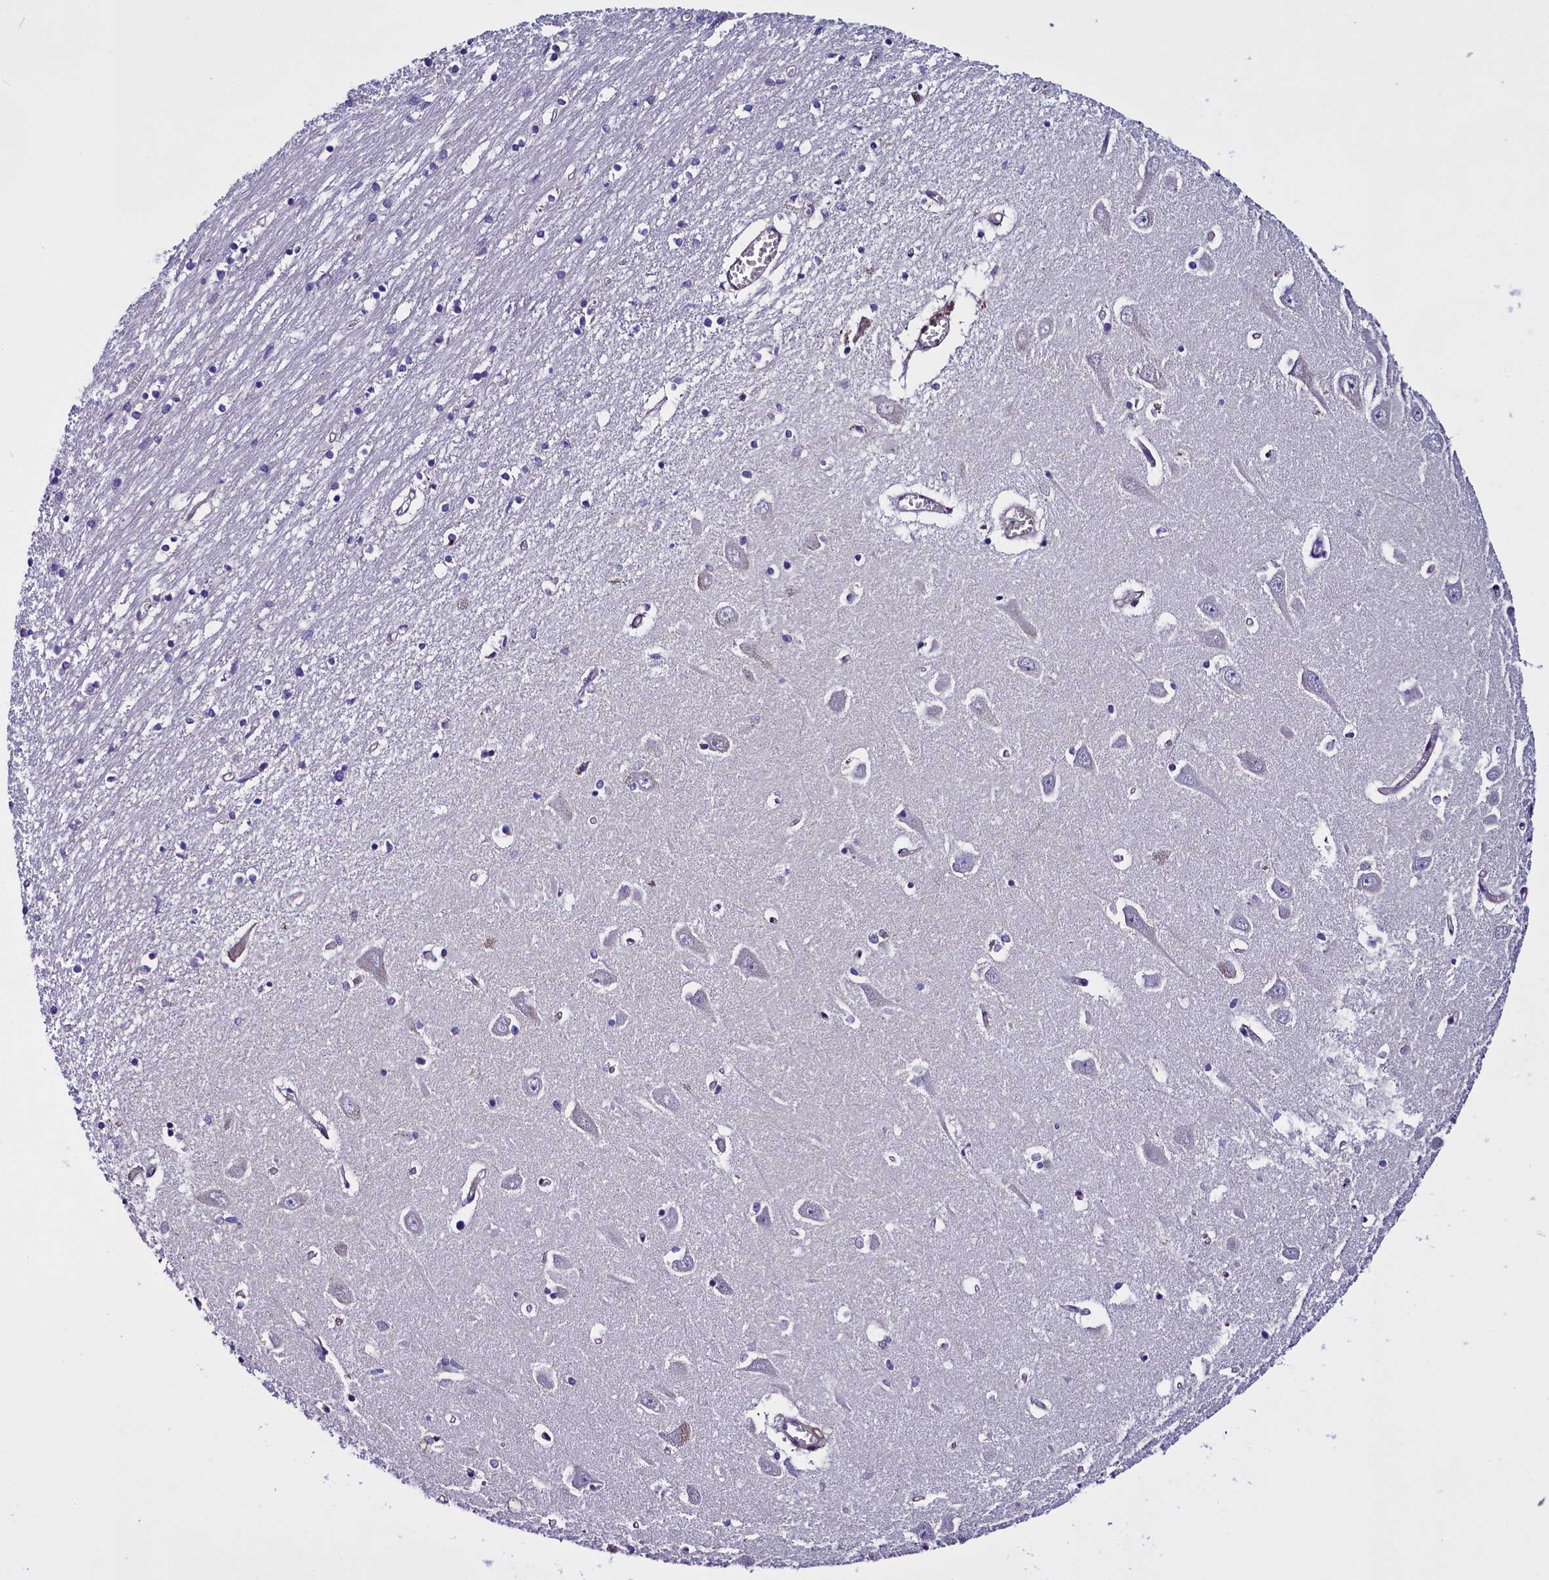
{"staining": {"intensity": "negative", "quantity": "none", "location": "none"}, "tissue": "hippocampus", "cell_type": "Glial cells", "image_type": "normal", "snomed": [{"axis": "morphology", "description": "Normal tissue, NOS"}, {"axis": "topography", "description": "Hippocampus"}], "caption": "High magnification brightfield microscopy of unremarkable hippocampus stained with DAB (3,3'-diaminobenzidine) (brown) and counterstained with hematoxylin (blue): glial cells show no significant expression.", "gene": "UACA", "patient": {"sex": "male", "age": 70}}